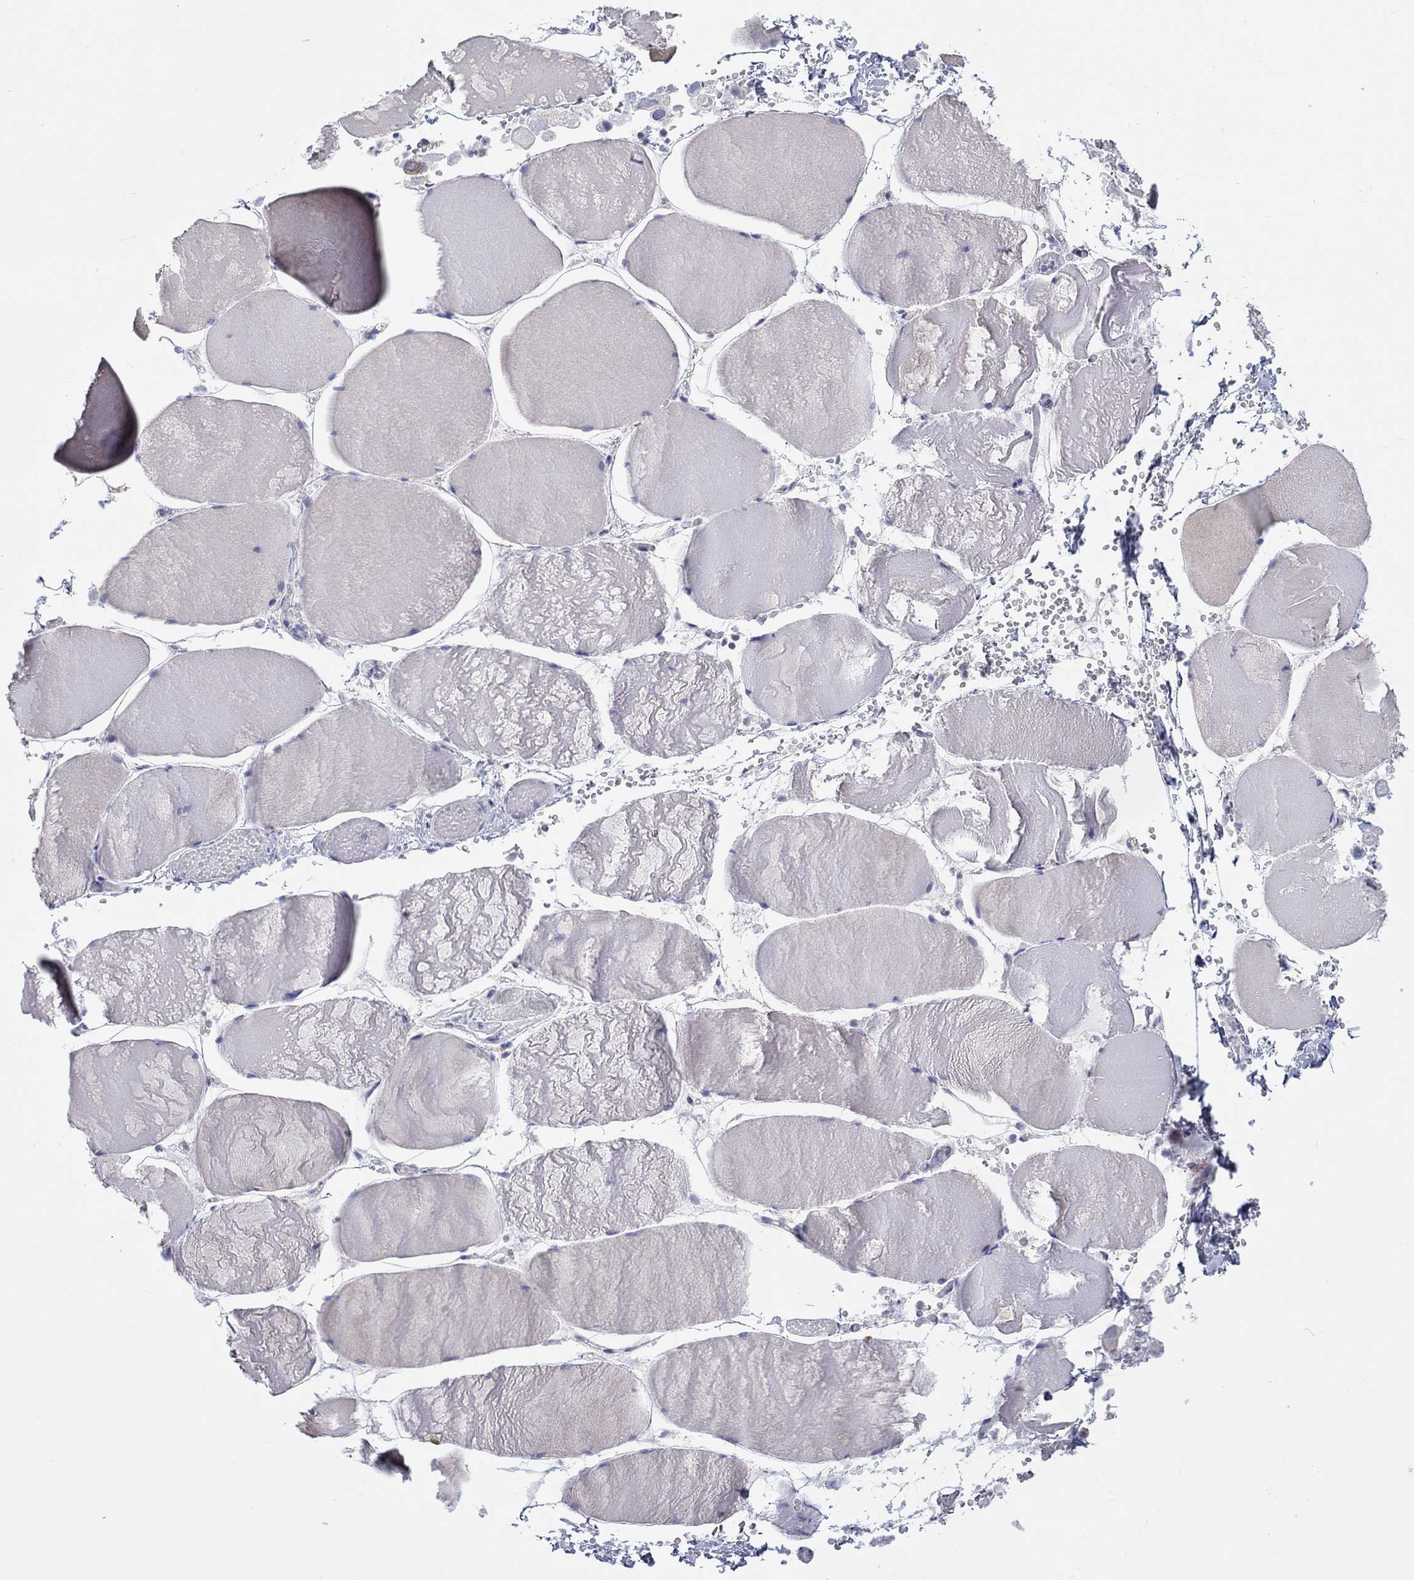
{"staining": {"intensity": "negative", "quantity": "none", "location": "none"}, "tissue": "skeletal muscle", "cell_type": "Myocytes", "image_type": "normal", "snomed": [{"axis": "morphology", "description": "Normal tissue, NOS"}, {"axis": "morphology", "description": "Malignant melanoma, Metastatic site"}, {"axis": "topography", "description": "Skeletal muscle"}], "caption": "There is no significant expression in myocytes of skeletal muscle. (DAB (3,3'-diaminobenzidine) immunohistochemistry visualized using brightfield microscopy, high magnification).", "gene": "BCO2", "patient": {"sex": "male", "age": 50}}